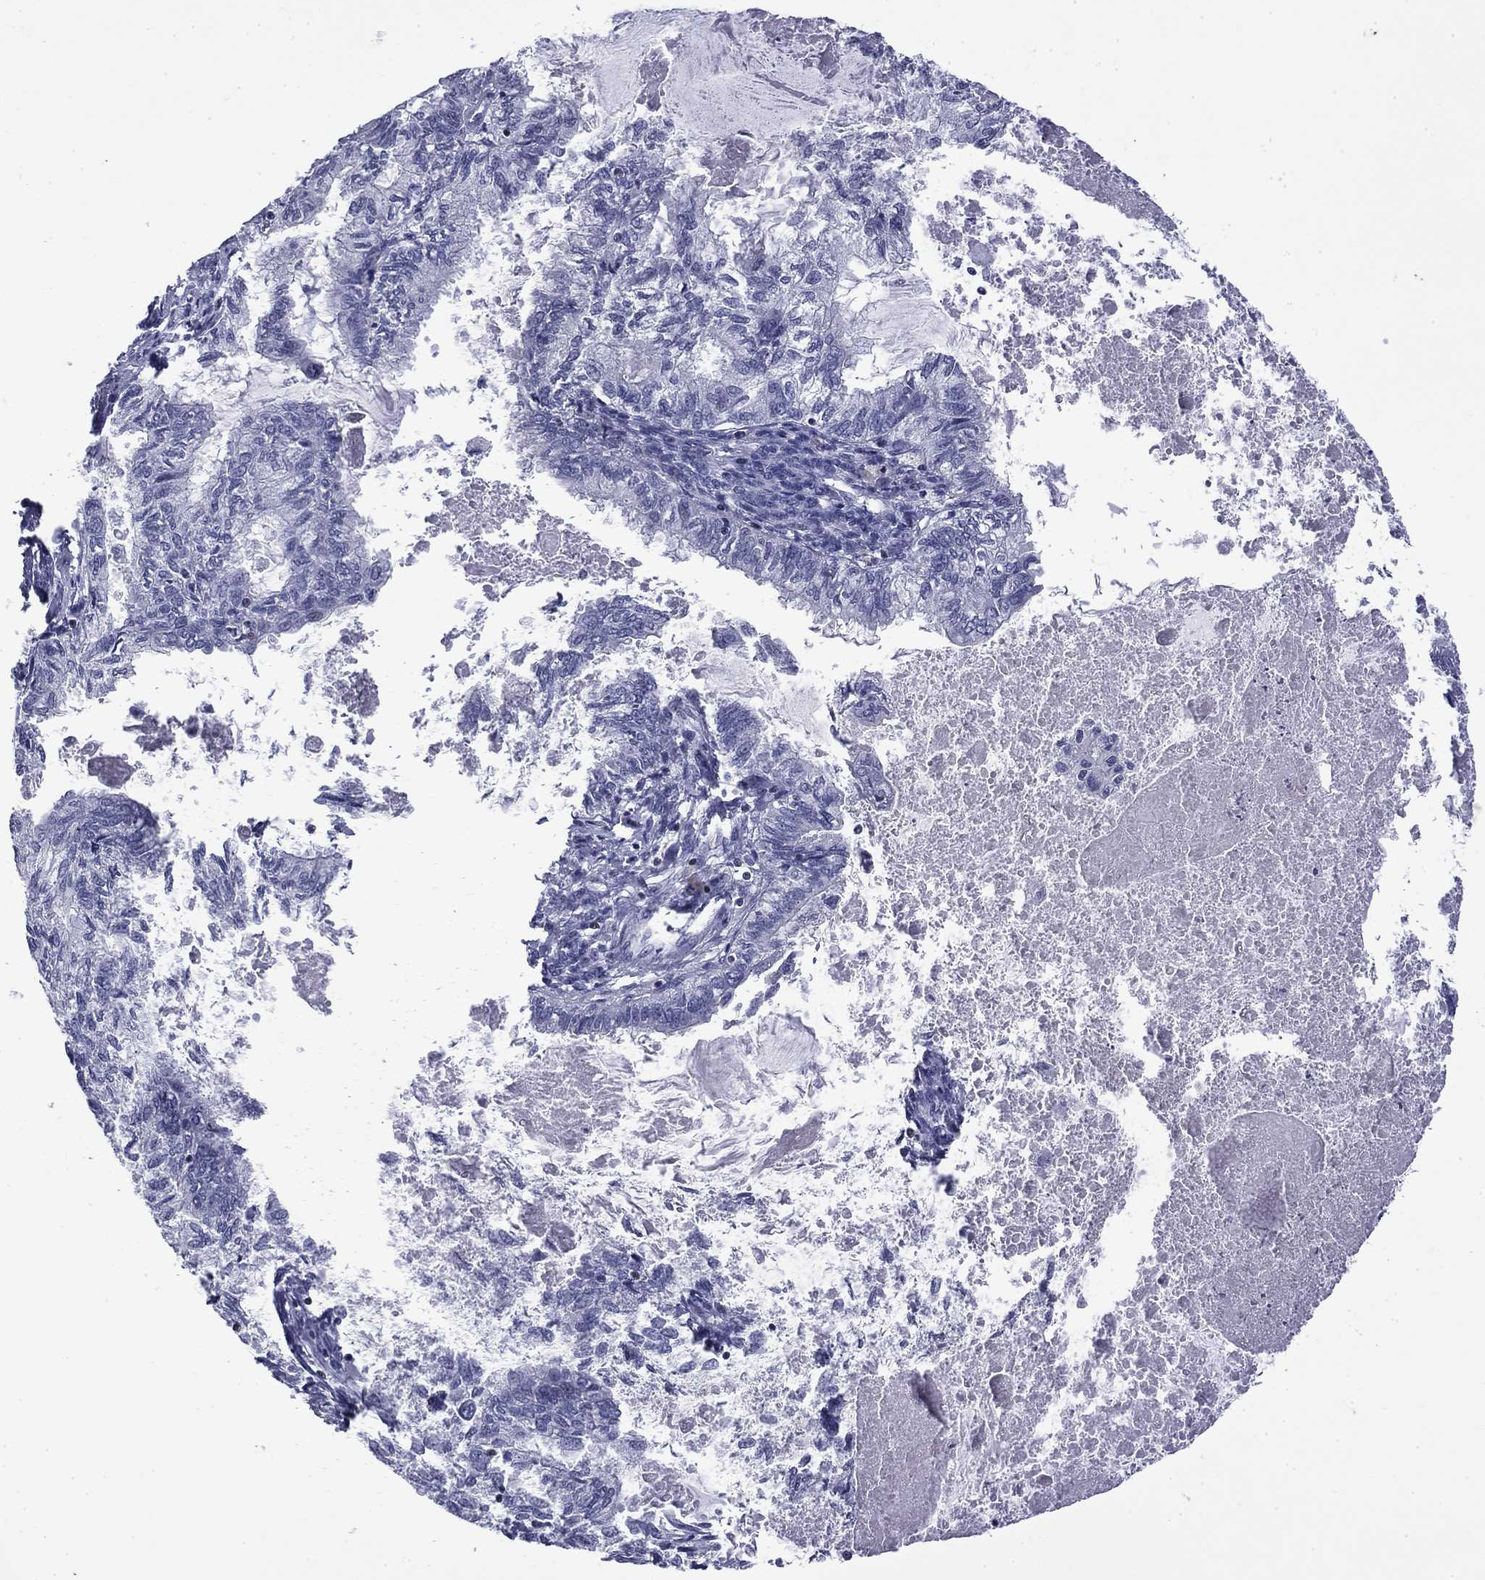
{"staining": {"intensity": "negative", "quantity": "none", "location": "none"}, "tissue": "endometrial cancer", "cell_type": "Tumor cells", "image_type": "cancer", "snomed": [{"axis": "morphology", "description": "Adenocarcinoma, NOS"}, {"axis": "topography", "description": "Endometrium"}], "caption": "DAB immunohistochemical staining of human endometrial cancer (adenocarcinoma) demonstrates no significant expression in tumor cells.", "gene": "IKZF3", "patient": {"sex": "female", "age": 86}}